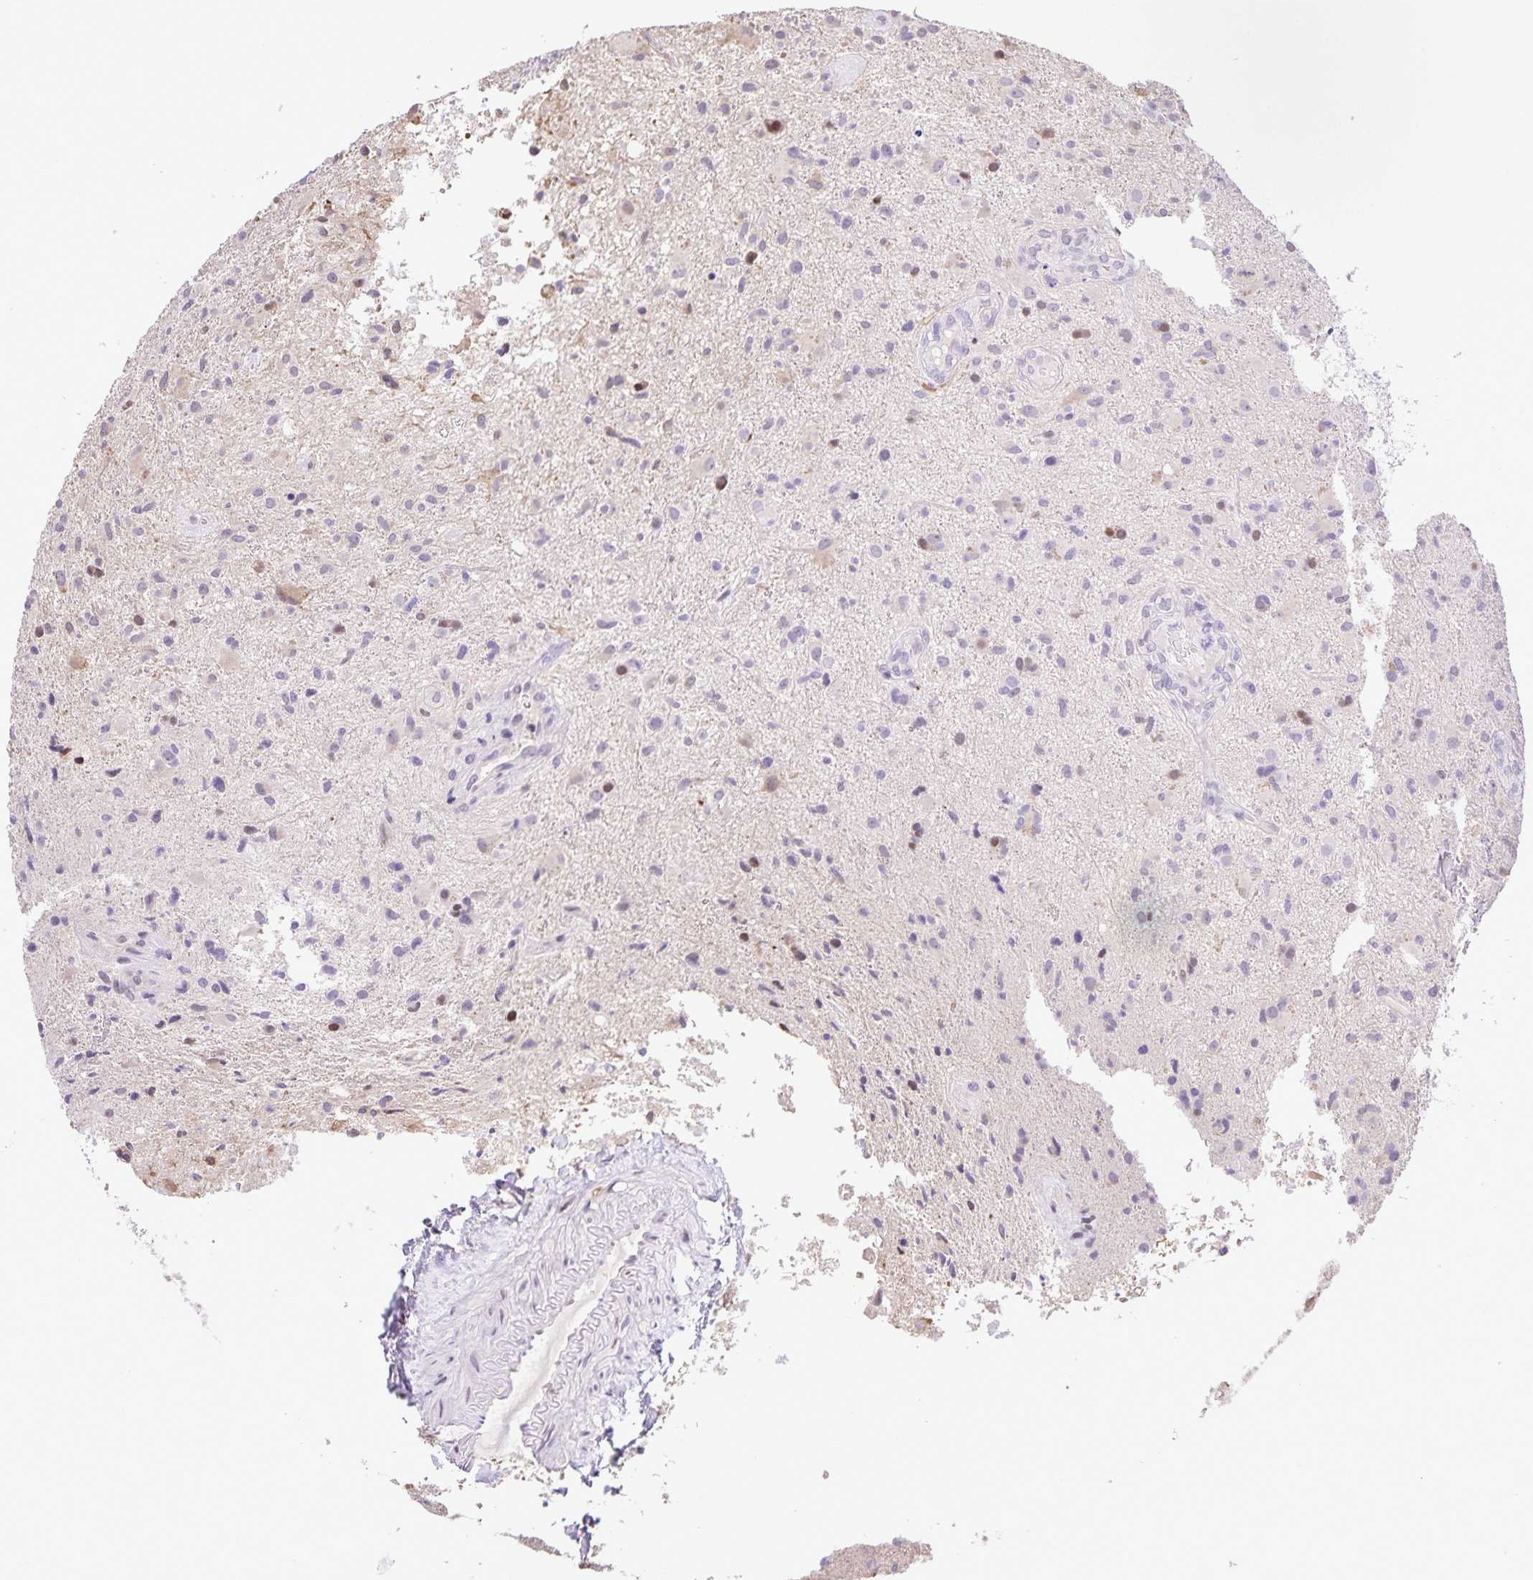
{"staining": {"intensity": "weak", "quantity": "<25%", "location": "nuclear"}, "tissue": "glioma", "cell_type": "Tumor cells", "image_type": "cancer", "snomed": [{"axis": "morphology", "description": "Glioma, malignant, High grade"}, {"axis": "topography", "description": "Brain"}], "caption": "Immunohistochemical staining of glioma shows no significant staining in tumor cells.", "gene": "ONECUT2", "patient": {"sex": "male", "age": 55}}